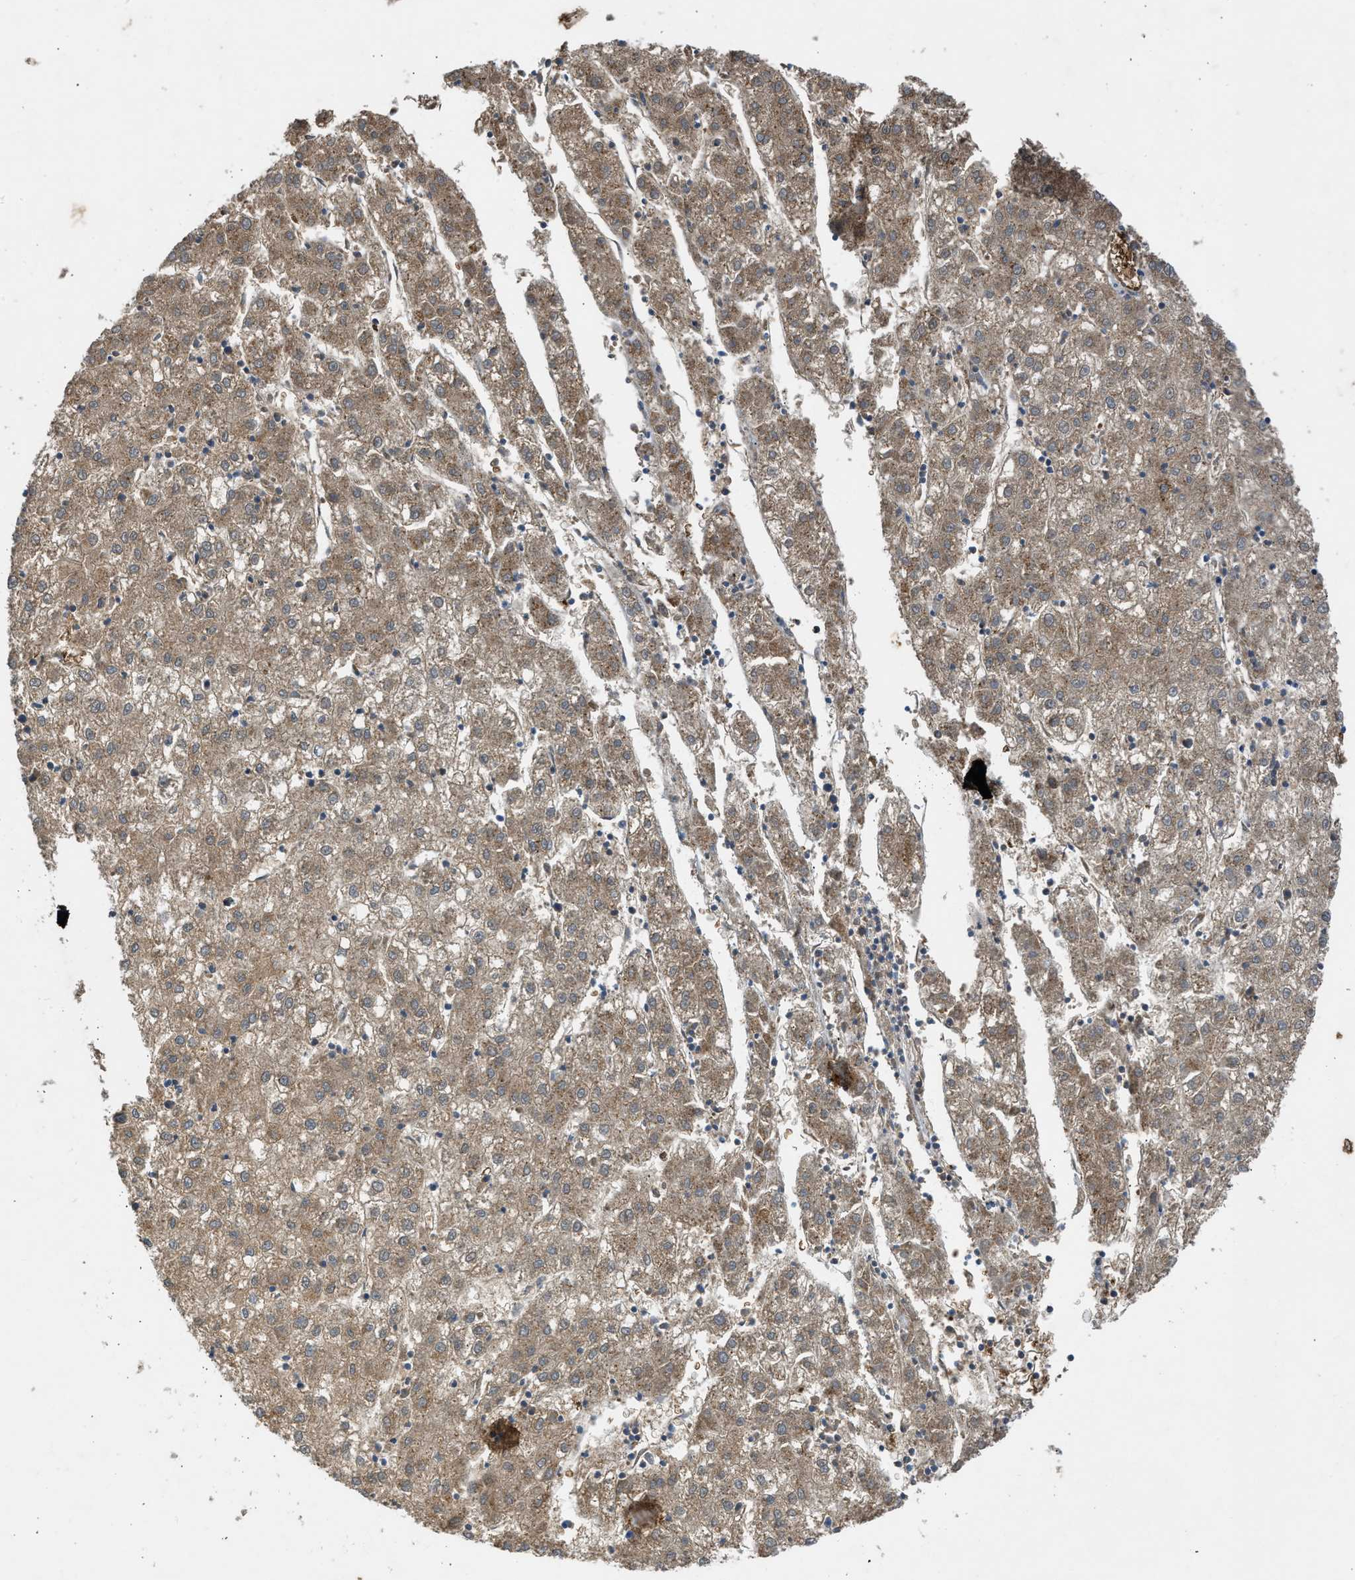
{"staining": {"intensity": "moderate", "quantity": ">75%", "location": "cytoplasmic/membranous"}, "tissue": "liver cancer", "cell_type": "Tumor cells", "image_type": "cancer", "snomed": [{"axis": "morphology", "description": "Carcinoma, Hepatocellular, NOS"}, {"axis": "topography", "description": "Liver"}], "caption": "Tumor cells demonstrate medium levels of moderate cytoplasmic/membranous positivity in about >75% of cells in hepatocellular carcinoma (liver). (Brightfield microscopy of DAB IHC at high magnification).", "gene": "MAPK7", "patient": {"sex": "male", "age": 72}}